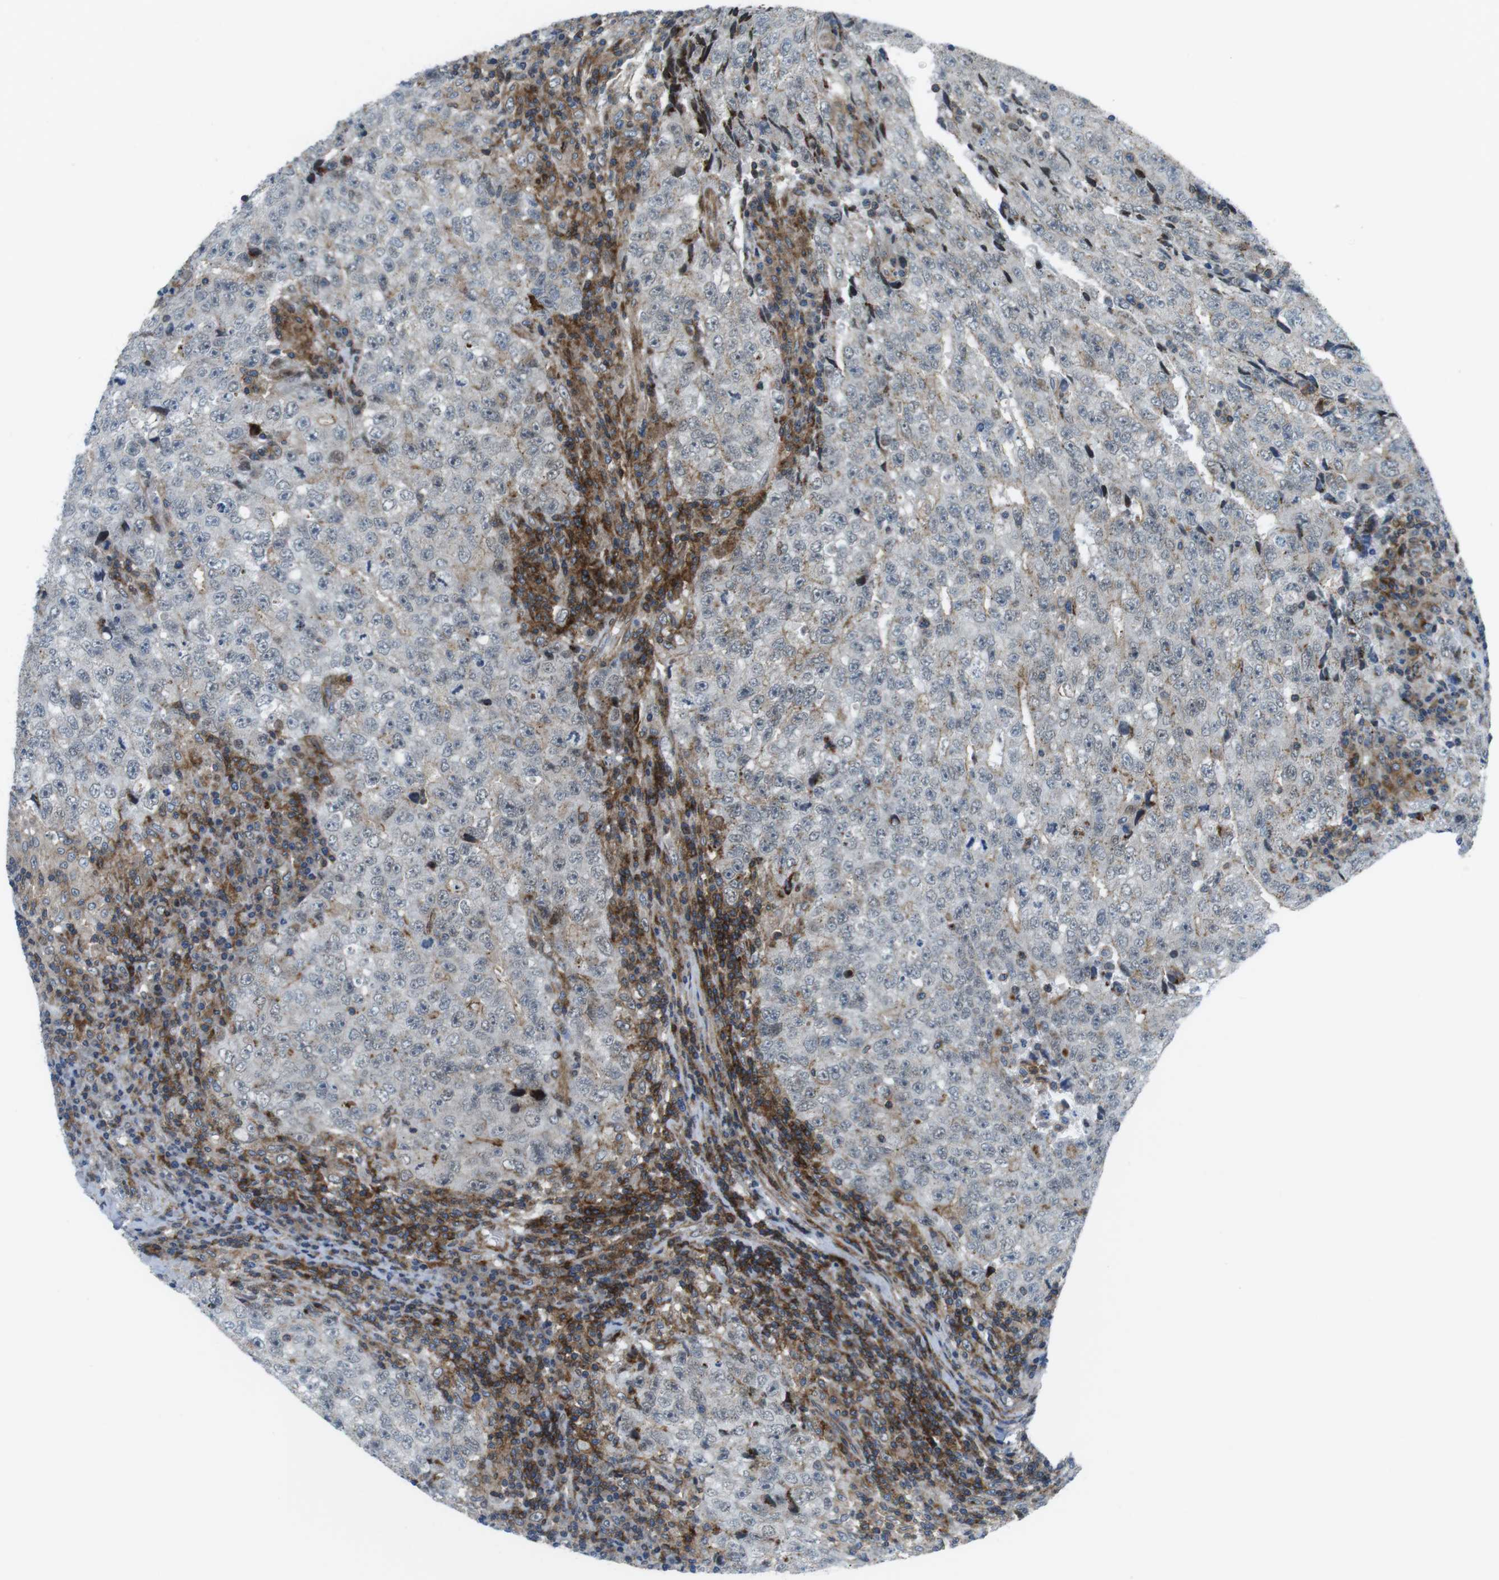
{"staining": {"intensity": "negative", "quantity": "none", "location": "none"}, "tissue": "testis cancer", "cell_type": "Tumor cells", "image_type": "cancer", "snomed": [{"axis": "morphology", "description": "Necrosis, NOS"}, {"axis": "morphology", "description": "Carcinoma, Embryonal, NOS"}, {"axis": "topography", "description": "Testis"}], "caption": "The histopathology image displays no significant staining in tumor cells of testis cancer (embryonal carcinoma).", "gene": "CUL7", "patient": {"sex": "male", "age": 19}}